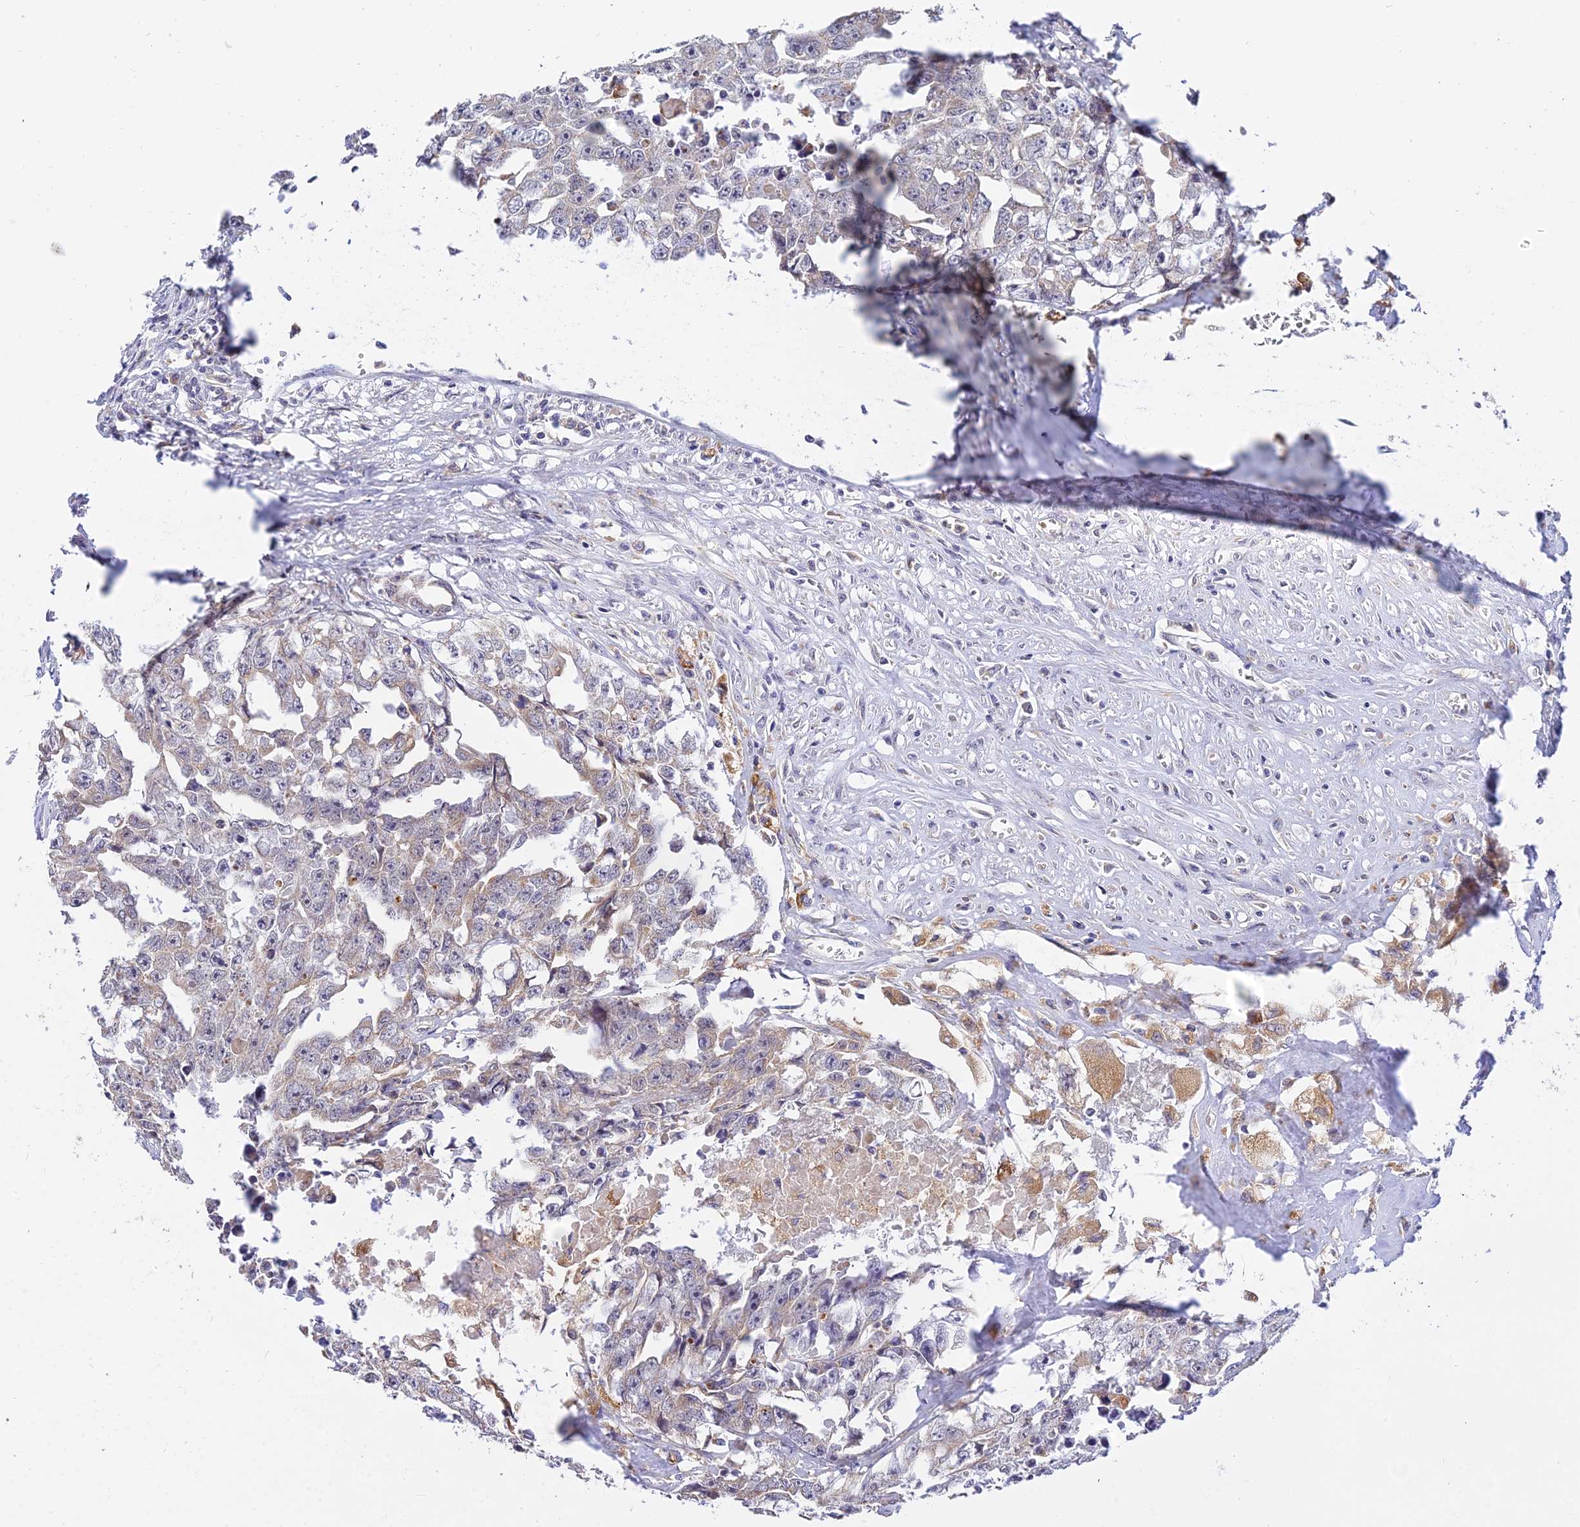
{"staining": {"intensity": "weak", "quantity": "25%-75%", "location": "cytoplasmic/membranous"}, "tissue": "testis cancer", "cell_type": "Tumor cells", "image_type": "cancer", "snomed": [{"axis": "morphology", "description": "Seminoma, NOS"}, {"axis": "morphology", "description": "Carcinoma, Embryonal, NOS"}, {"axis": "topography", "description": "Testis"}], "caption": "Brown immunohistochemical staining in embryonal carcinoma (testis) shows weak cytoplasmic/membranous positivity in approximately 25%-75% of tumor cells. (DAB IHC, brown staining for protein, blue staining for nuclei).", "gene": "ARL8B", "patient": {"sex": "male", "age": 43}}